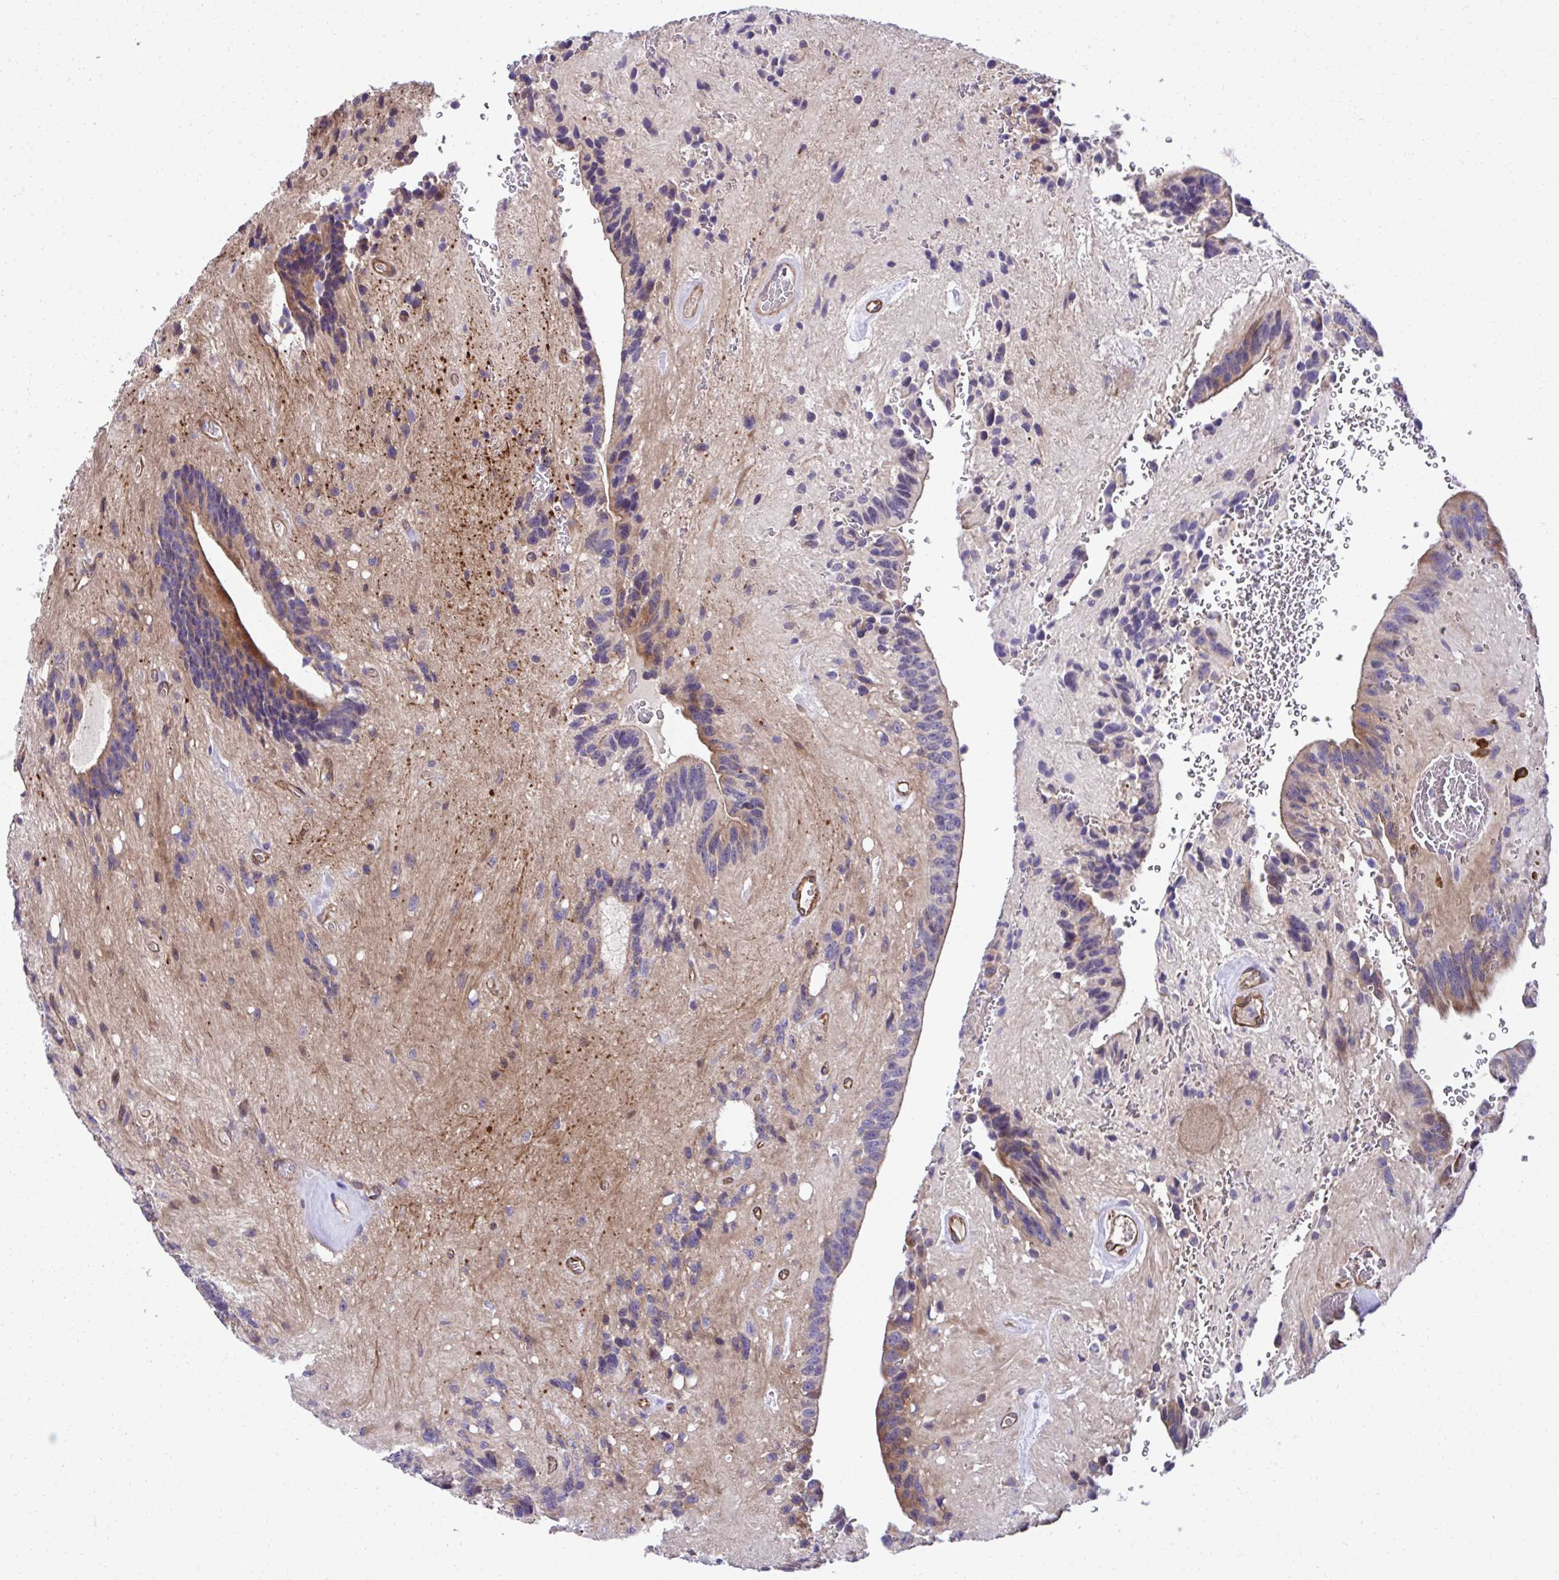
{"staining": {"intensity": "moderate", "quantity": "<25%", "location": "cytoplasmic/membranous"}, "tissue": "glioma", "cell_type": "Tumor cells", "image_type": "cancer", "snomed": [{"axis": "morphology", "description": "Glioma, malignant, Low grade"}, {"axis": "topography", "description": "Brain"}], "caption": "Protein staining of malignant glioma (low-grade) tissue demonstrates moderate cytoplasmic/membranous staining in approximately <25% of tumor cells.", "gene": "TRIM52", "patient": {"sex": "male", "age": 31}}